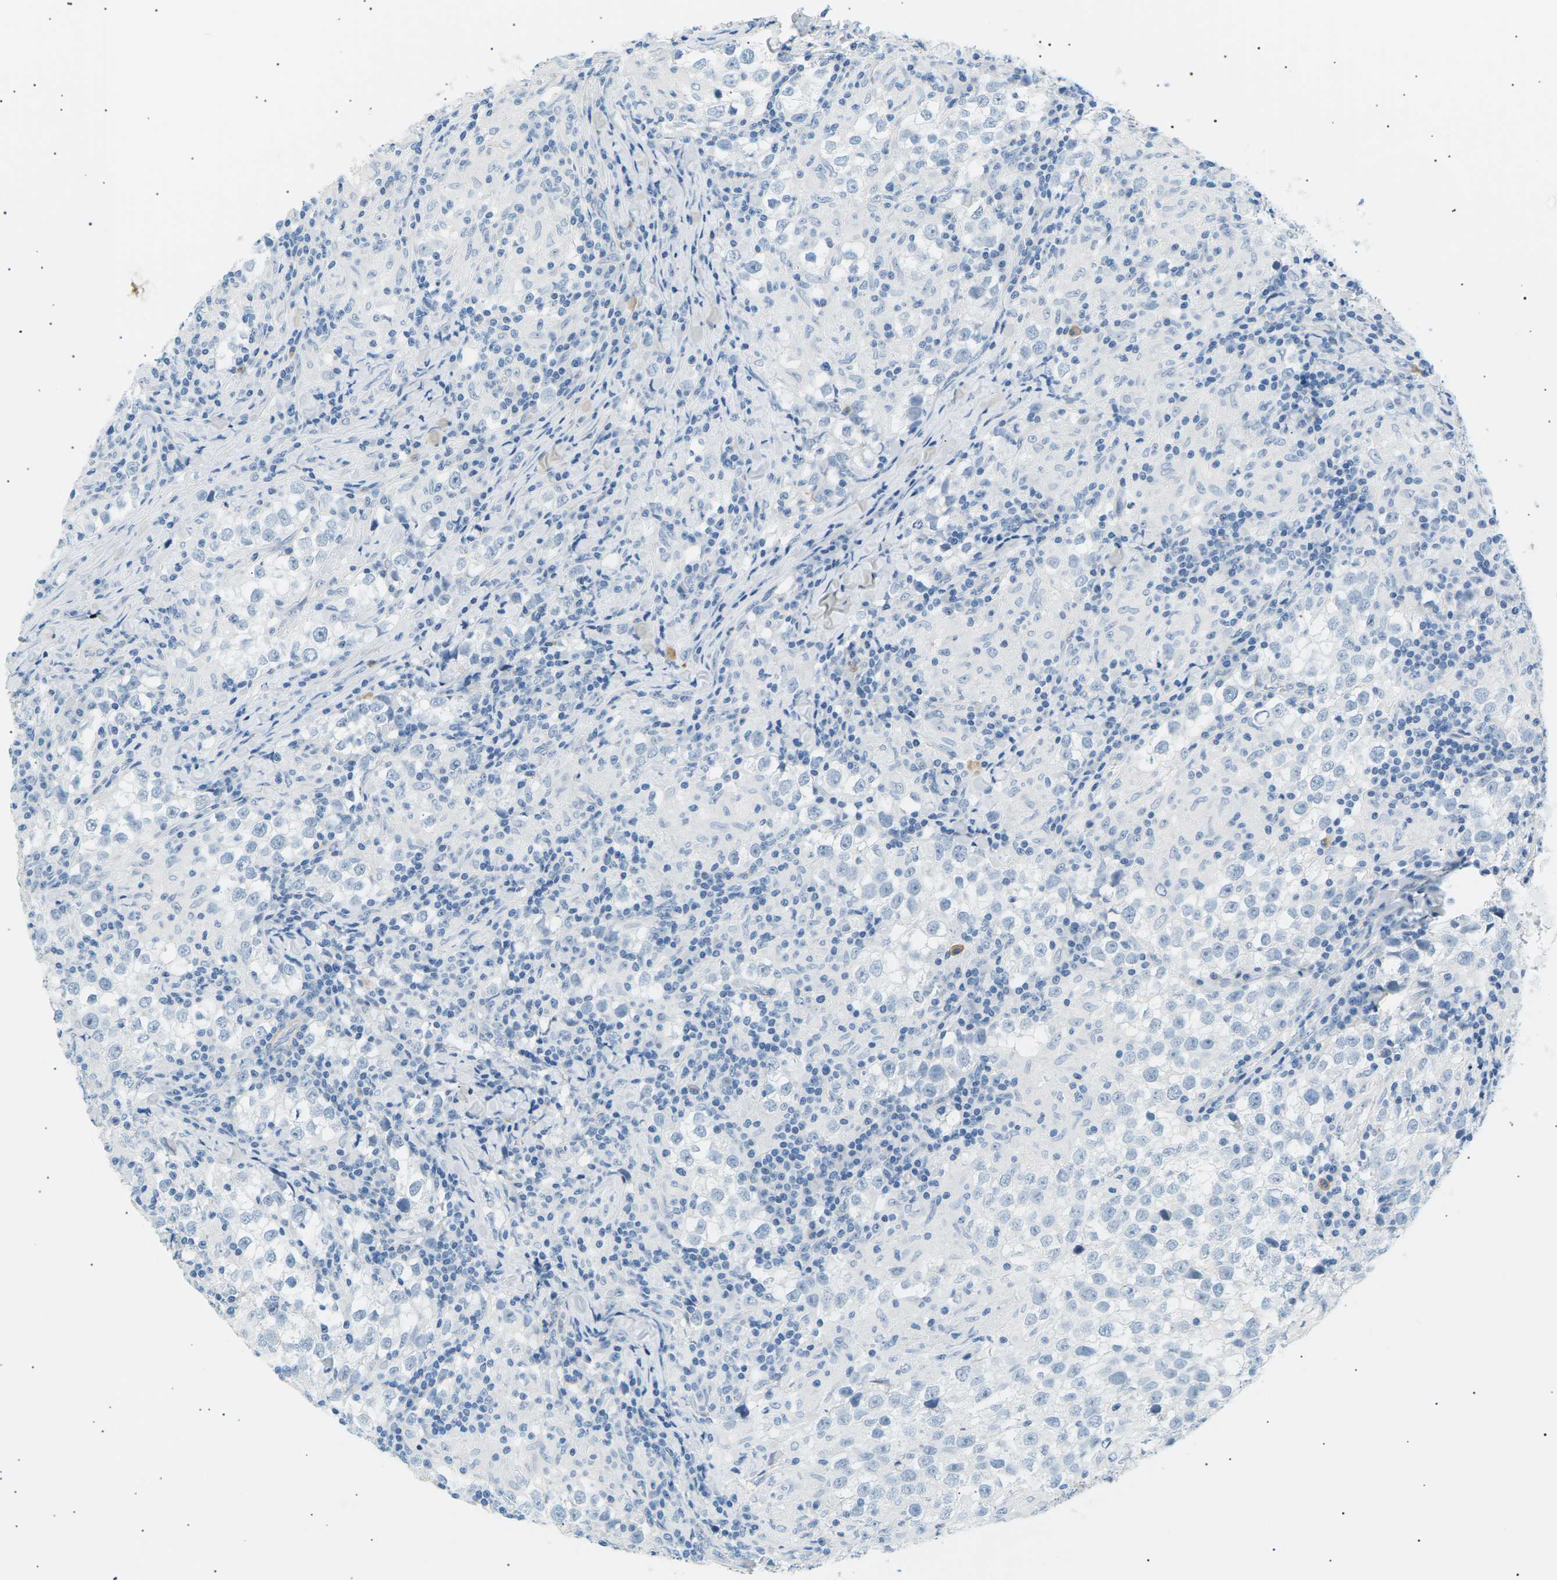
{"staining": {"intensity": "negative", "quantity": "none", "location": "none"}, "tissue": "testis cancer", "cell_type": "Tumor cells", "image_type": "cancer", "snomed": [{"axis": "morphology", "description": "Seminoma, NOS"}, {"axis": "morphology", "description": "Carcinoma, Embryonal, NOS"}, {"axis": "topography", "description": "Testis"}], "caption": "IHC image of neoplastic tissue: human testis cancer (seminoma) stained with DAB exhibits no significant protein positivity in tumor cells.", "gene": "SEPTIN5", "patient": {"sex": "male", "age": 36}}